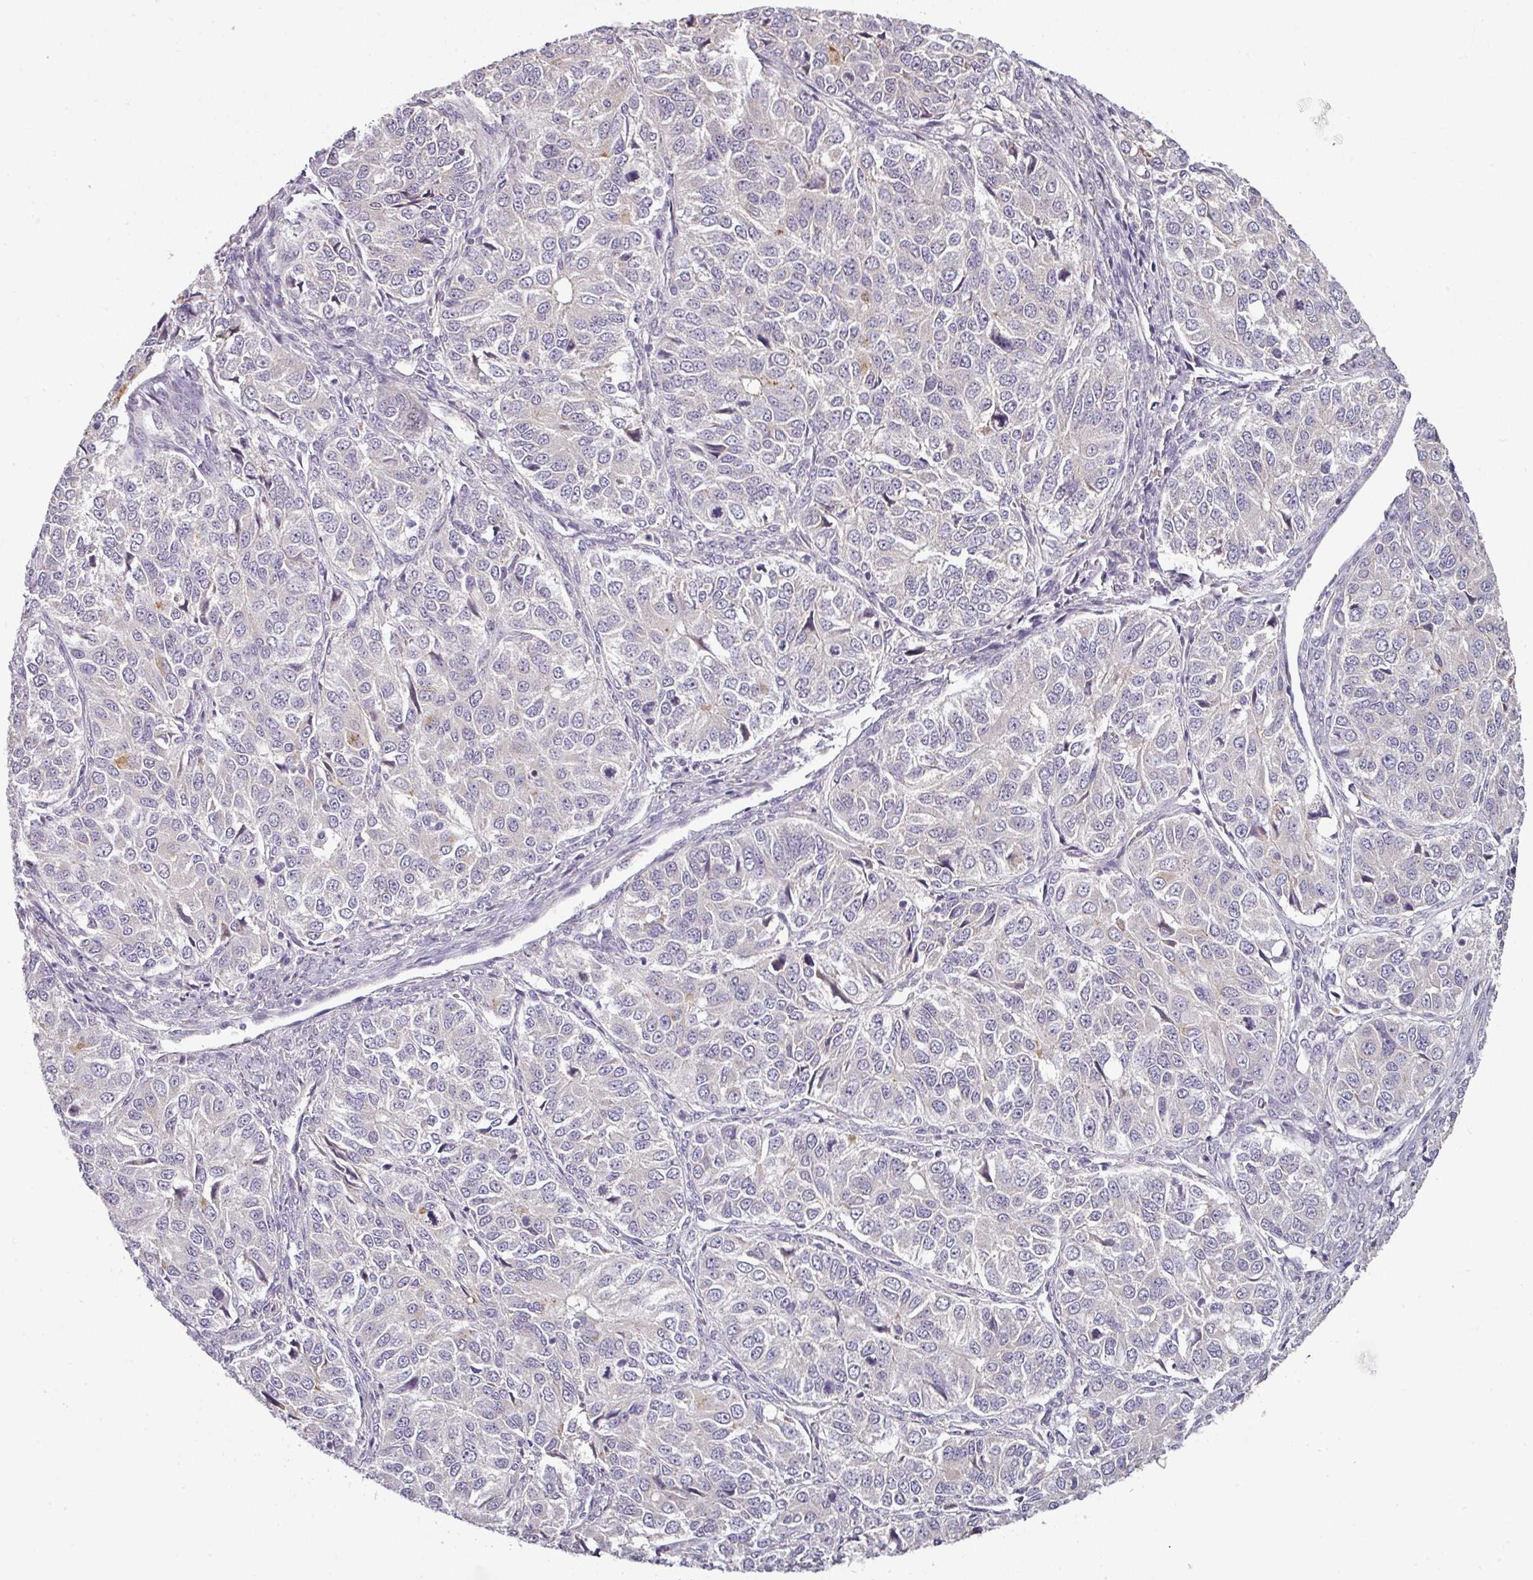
{"staining": {"intensity": "negative", "quantity": "none", "location": "none"}, "tissue": "ovarian cancer", "cell_type": "Tumor cells", "image_type": "cancer", "snomed": [{"axis": "morphology", "description": "Carcinoma, endometroid"}, {"axis": "topography", "description": "Ovary"}], "caption": "A high-resolution micrograph shows immunohistochemistry (IHC) staining of ovarian cancer, which exhibits no significant positivity in tumor cells.", "gene": "OR52D1", "patient": {"sex": "female", "age": 51}}